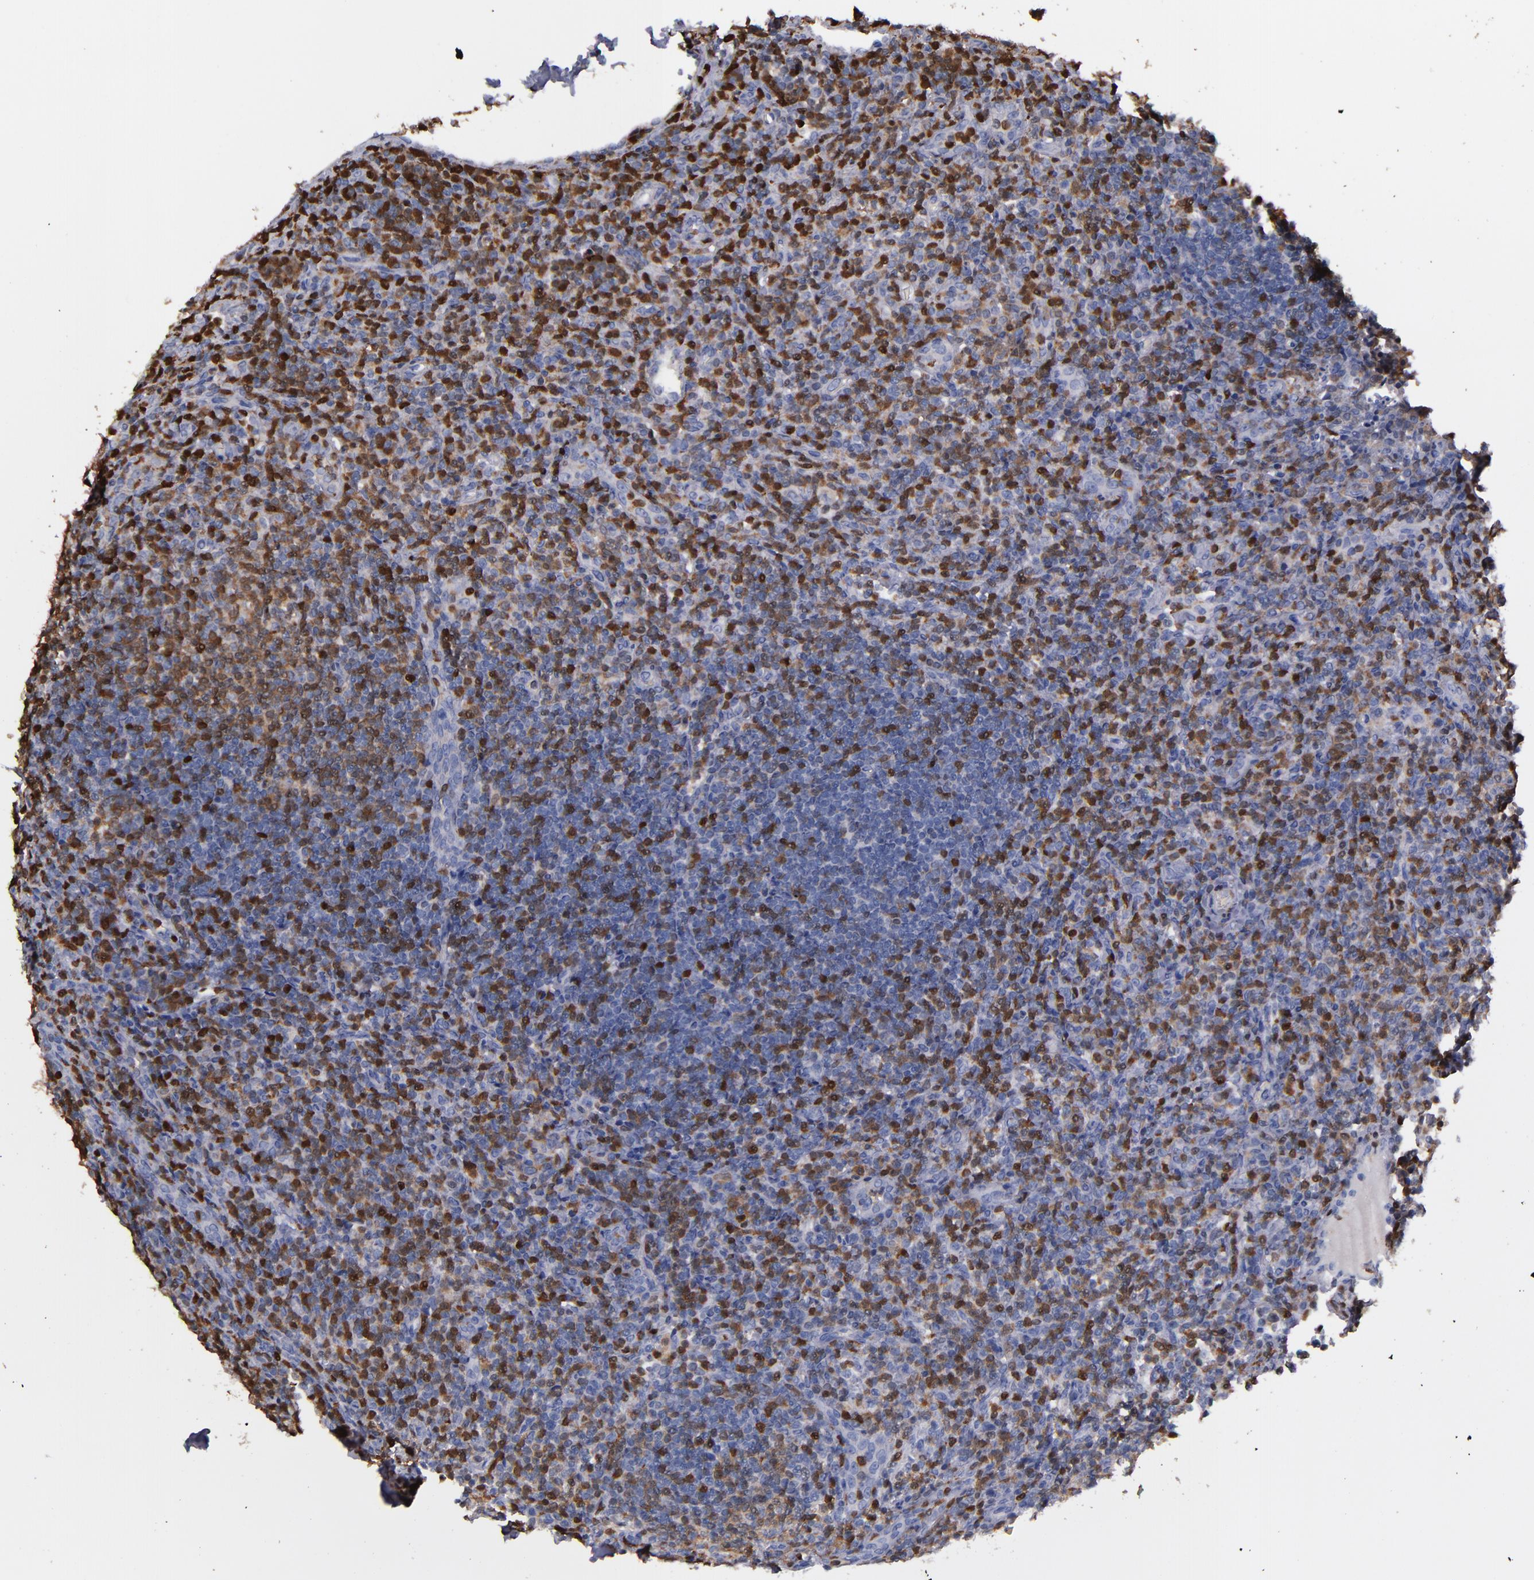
{"staining": {"intensity": "moderate", "quantity": "25%-75%", "location": "cytoplasmic/membranous,nuclear"}, "tissue": "lymphoma", "cell_type": "Tumor cells", "image_type": "cancer", "snomed": [{"axis": "morphology", "description": "Malignant lymphoma, non-Hodgkin's type, Low grade"}, {"axis": "topography", "description": "Lymph node"}], "caption": "Protein expression analysis of lymphoma demonstrates moderate cytoplasmic/membranous and nuclear staining in approximately 25%-75% of tumor cells.", "gene": "S100A4", "patient": {"sex": "female", "age": 76}}